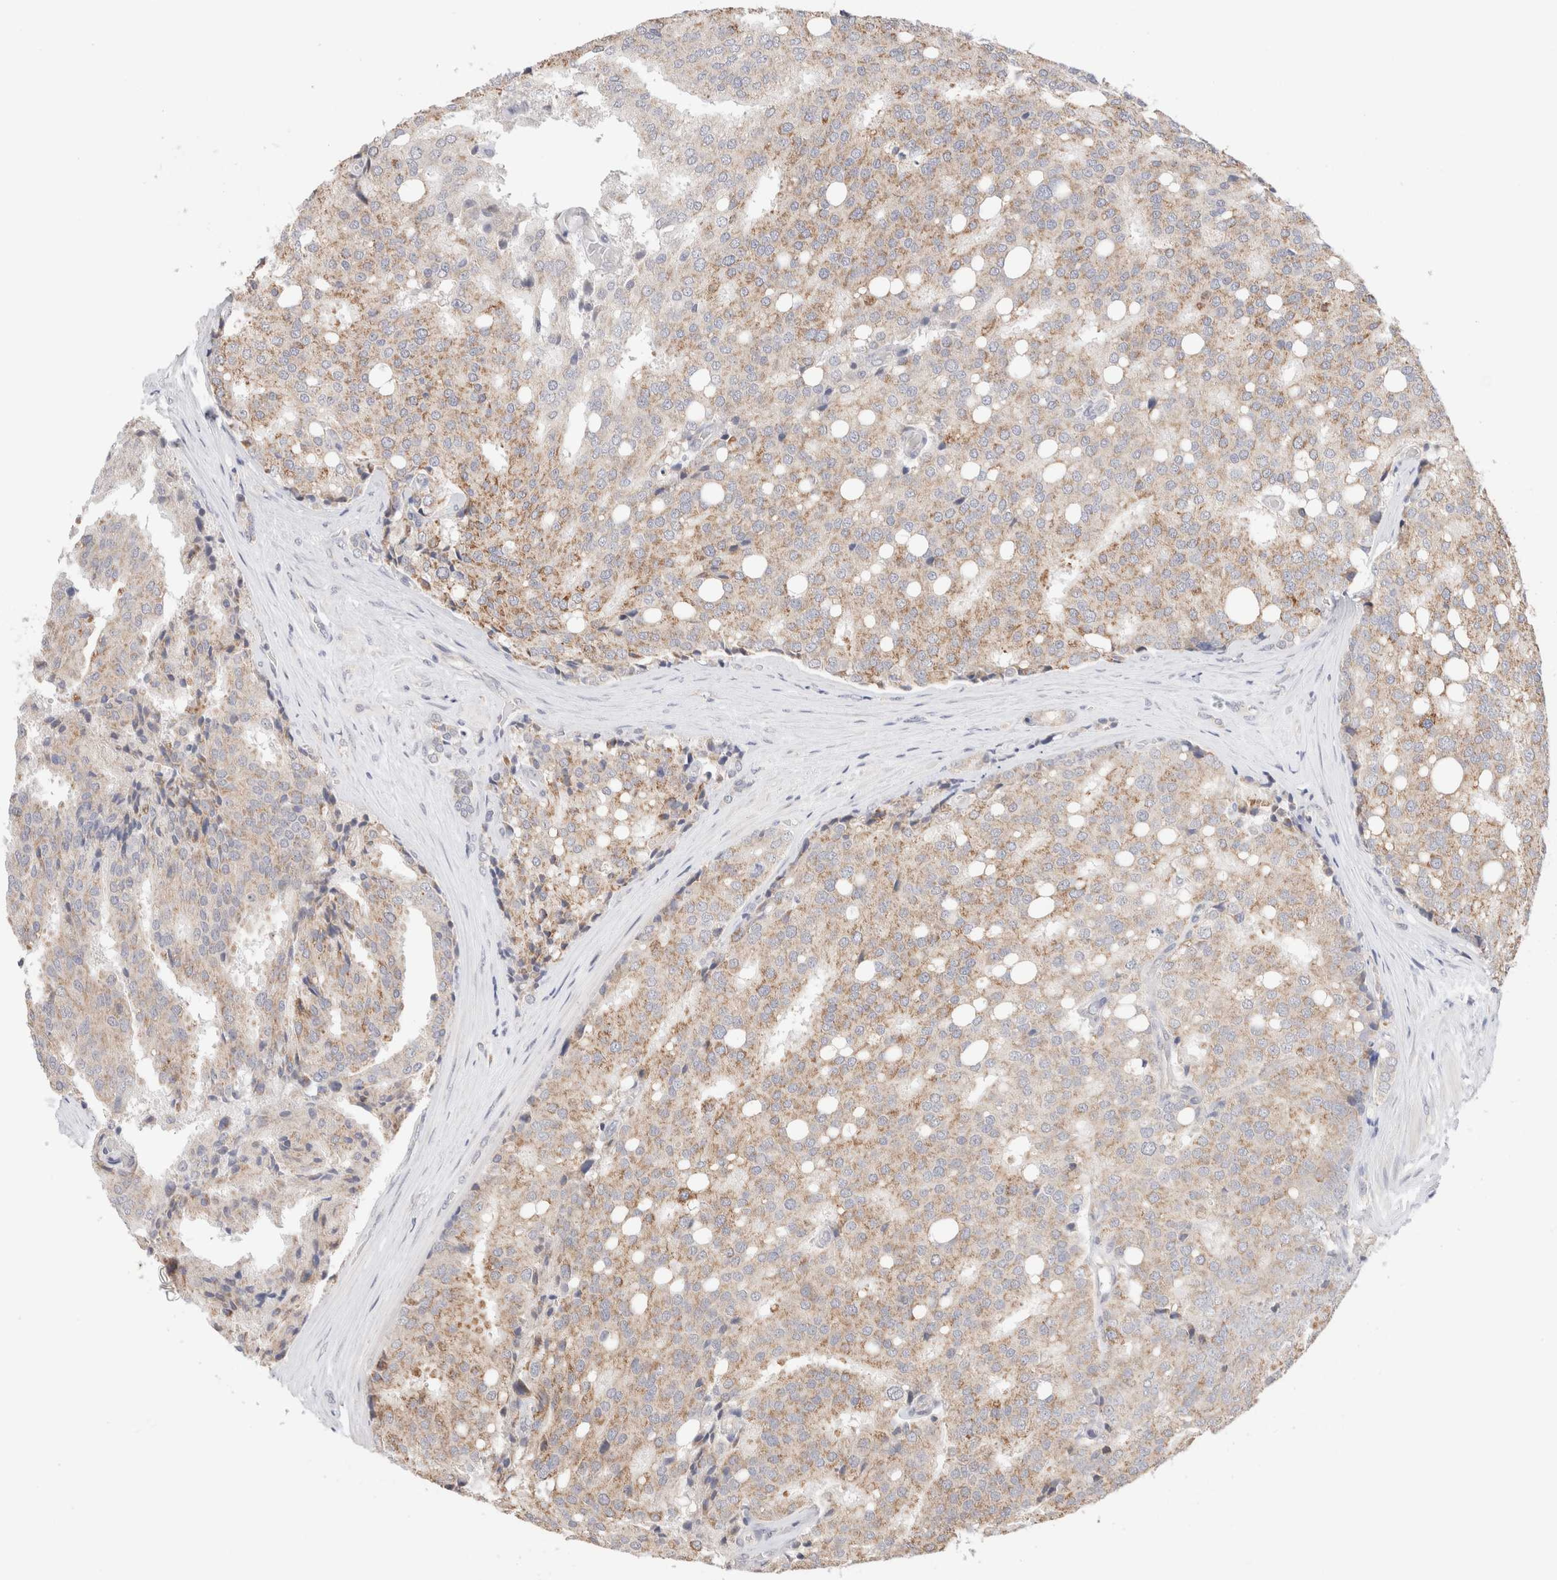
{"staining": {"intensity": "moderate", "quantity": "25%-75%", "location": "cytoplasmic/membranous"}, "tissue": "prostate cancer", "cell_type": "Tumor cells", "image_type": "cancer", "snomed": [{"axis": "morphology", "description": "Adenocarcinoma, High grade"}, {"axis": "topography", "description": "Prostate"}], "caption": "A photomicrograph of human prostate adenocarcinoma (high-grade) stained for a protein exhibits moderate cytoplasmic/membranous brown staining in tumor cells.", "gene": "SPATA20", "patient": {"sex": "male", "age": 50}}